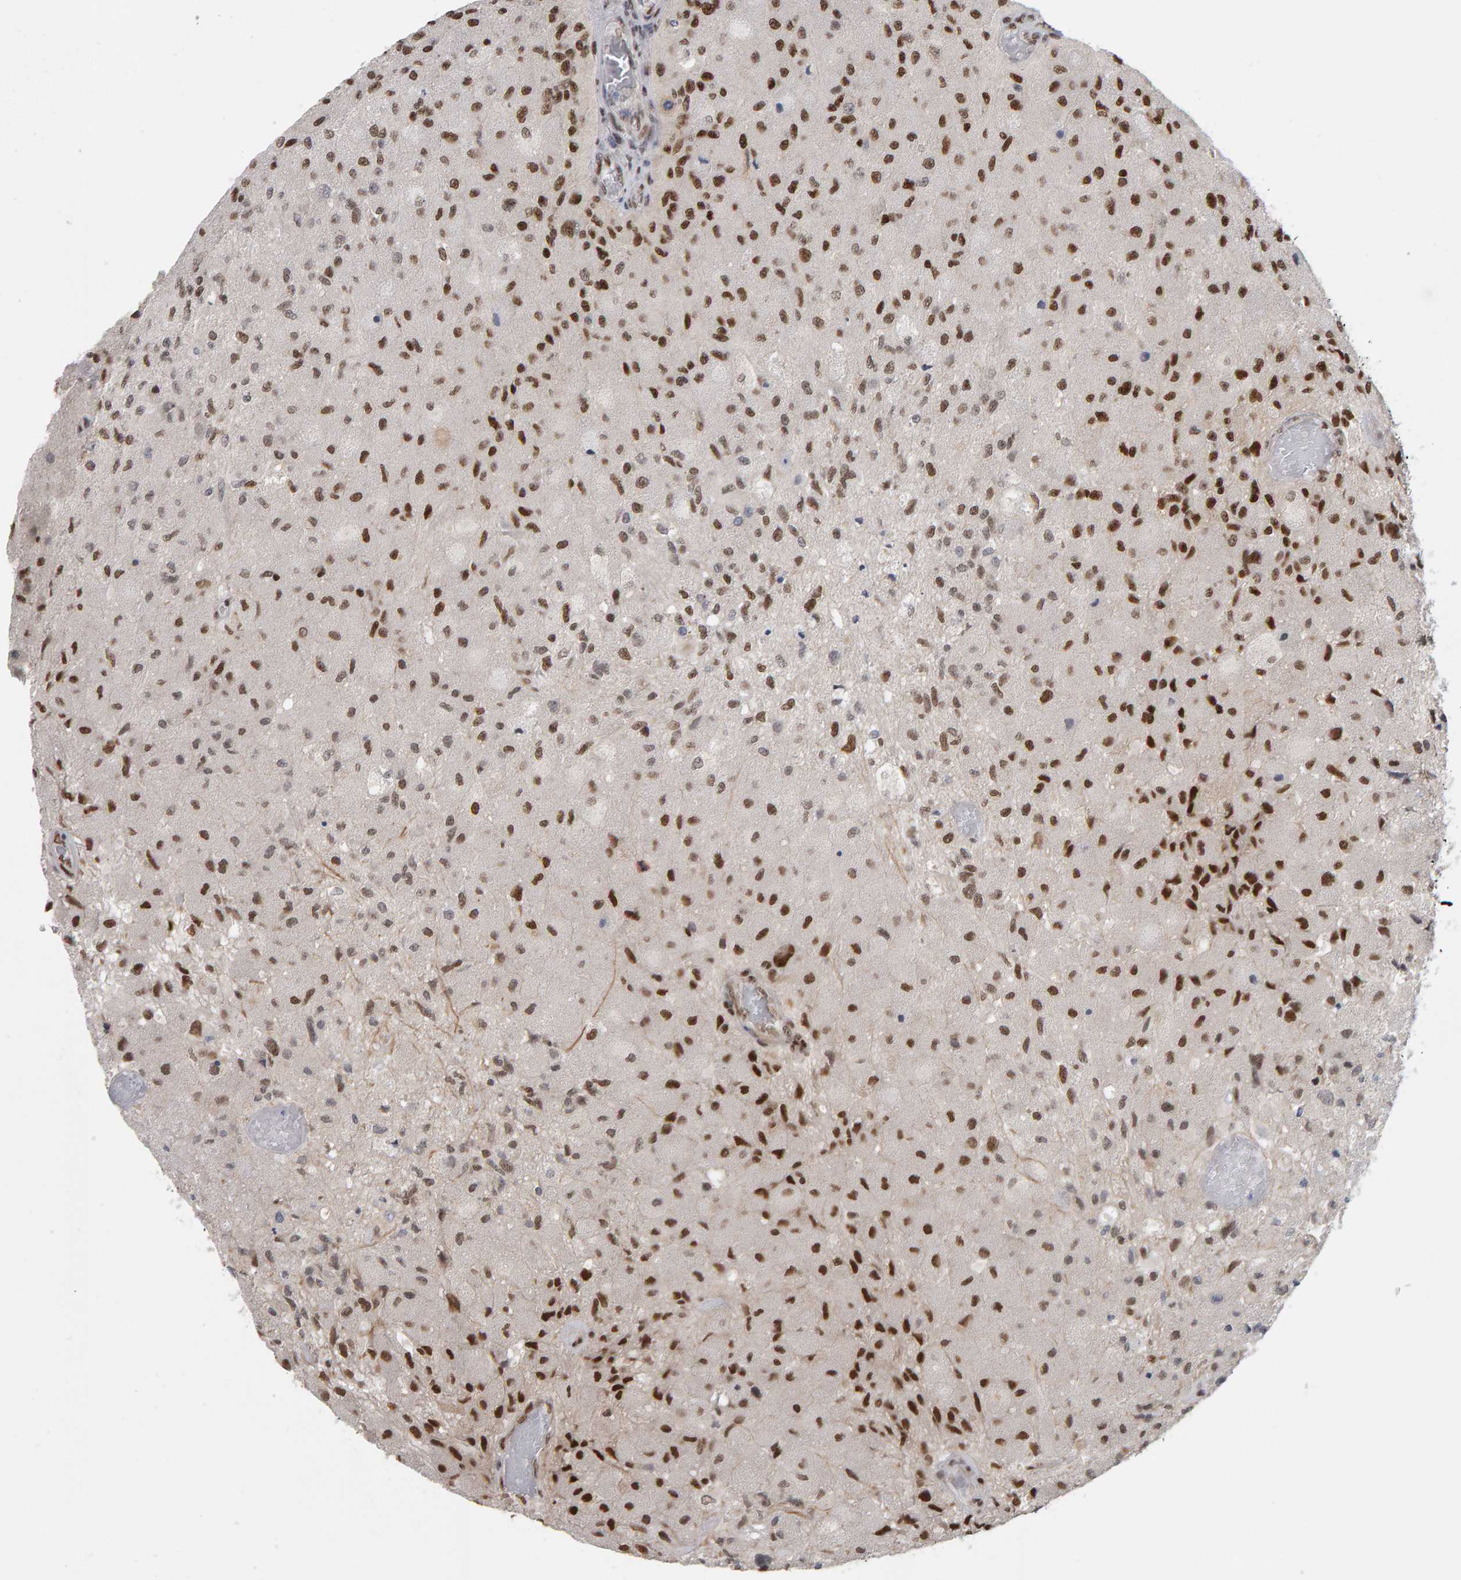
{"staining": {"intensity": "strong", "quantity": "25%-75%", "location": "nuclear"}, "tissue": "glioma", "cell_type": "Tumor cells", "image_type": "cancer", "snomed": [{"axis": "morphology", "description": "Normal tissue, NOS"}, {"axis": "morphology", "description": "Glioma, malignant, High grade"}, {"axis": "topography", "description": "Cerebral cortex"}], "caption": "Tumor cells show high levels of strong nuclear expression in approximately 25%-75% of cells in human glioma.", "gene": "ATF7IP", "patient": {"sex": "male", "age": 77}}